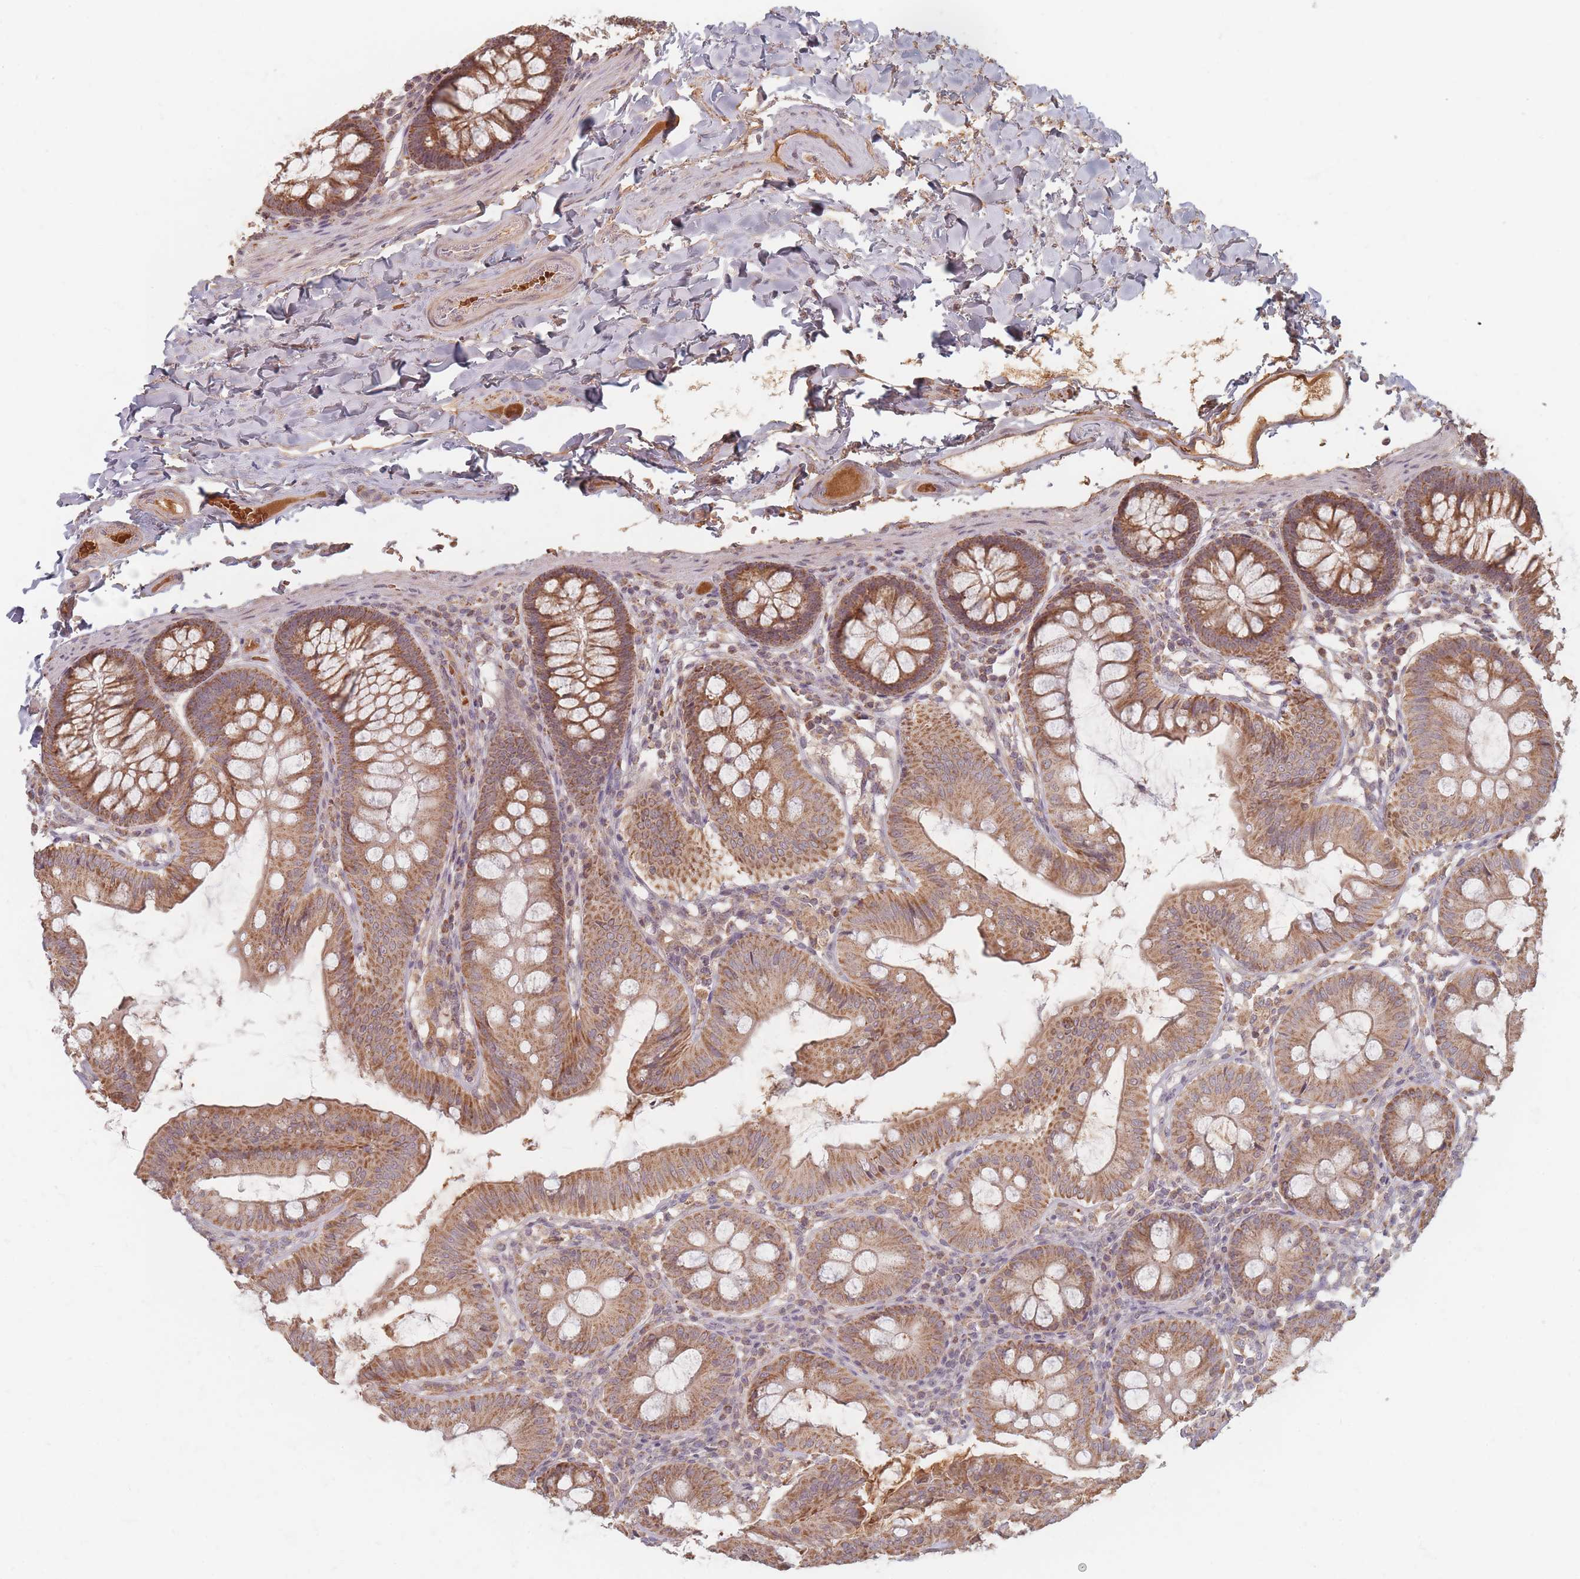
{"staining": {"intensity": "moderate", "quantity": ">75%", "location": "cytoplasmic/membranous"}, "tissue": "colon", "cell_type": "Endothelial cells", "image_type": "normal", "snomed": [{"axis": "morphology", "description": "Normal tissue, NOS"}, {"axis": "topography", "description": "Colon"}], "caption": "About >75% of endothelial cells in unremarkable human colon show moderate cytoplasmic/membranous protein staining as visualized by brown immunohistochemical staining.", "gene": "OR2M4", "patient": {"sex": "male", "age": 84}}